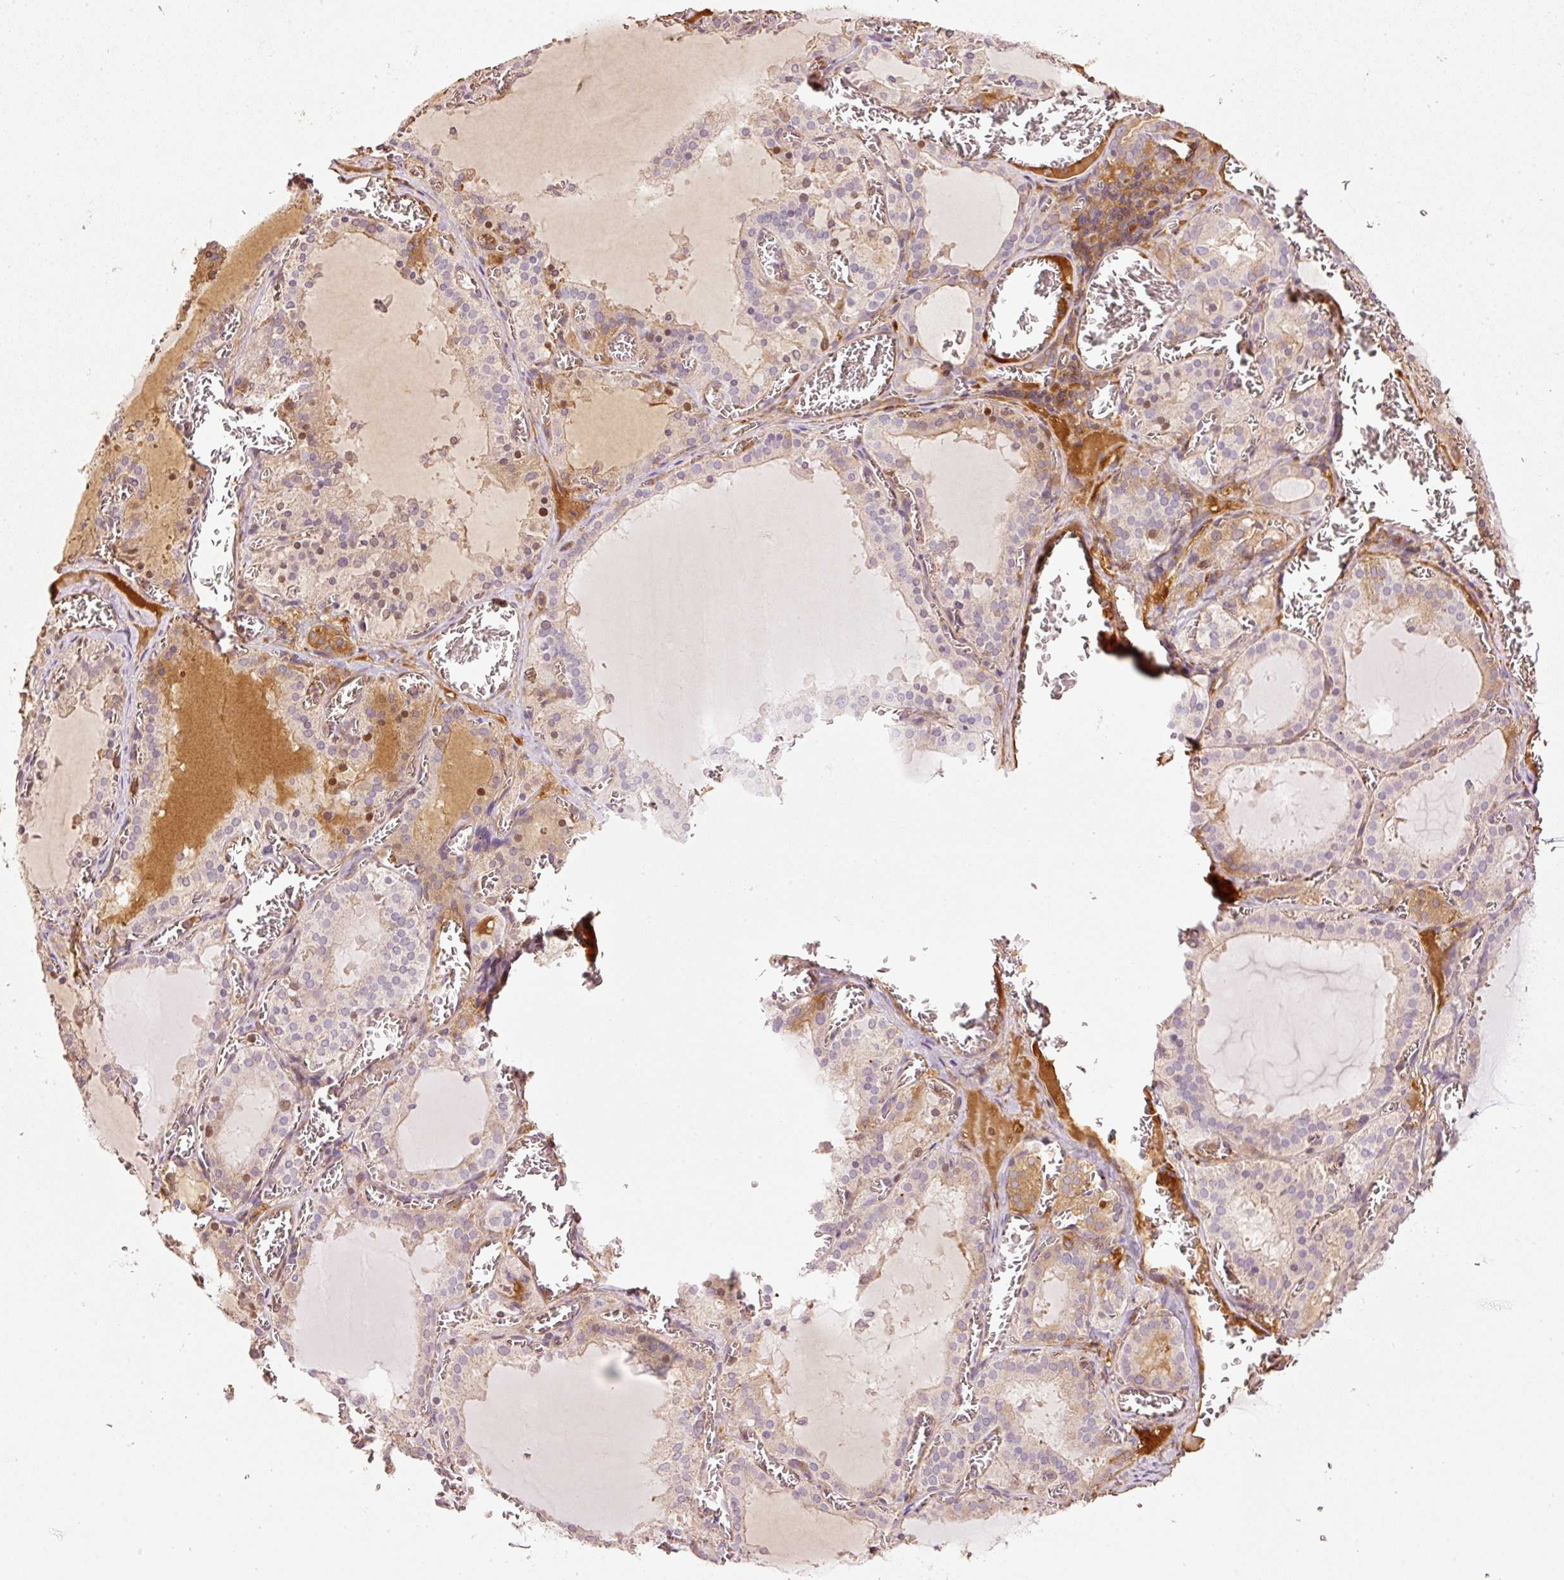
{"staining": {"intensity": "weak", "quantity": "25%-75%", "location": "cytoplasmic/membranous"}, "tissue": "thyroid gland", "cell_type": "Glandular cells", "image_type": "normal", "snomed": [{"axis": "morphology", "description": "Normal tissue, NOS"}, {"axis": "topography", "description": "Thyroid gland"}], "caption": "Protein expression analysis of unremarkable human thyroid gland reveals weak cytoplasmic/membranous expression in about 25%-75% of glandular cells. (brown staining indicates protein expression, while blue staining denotes nuclei).", "gene": "SERPING1", "patient": {"sex": "female", "age": 30}}